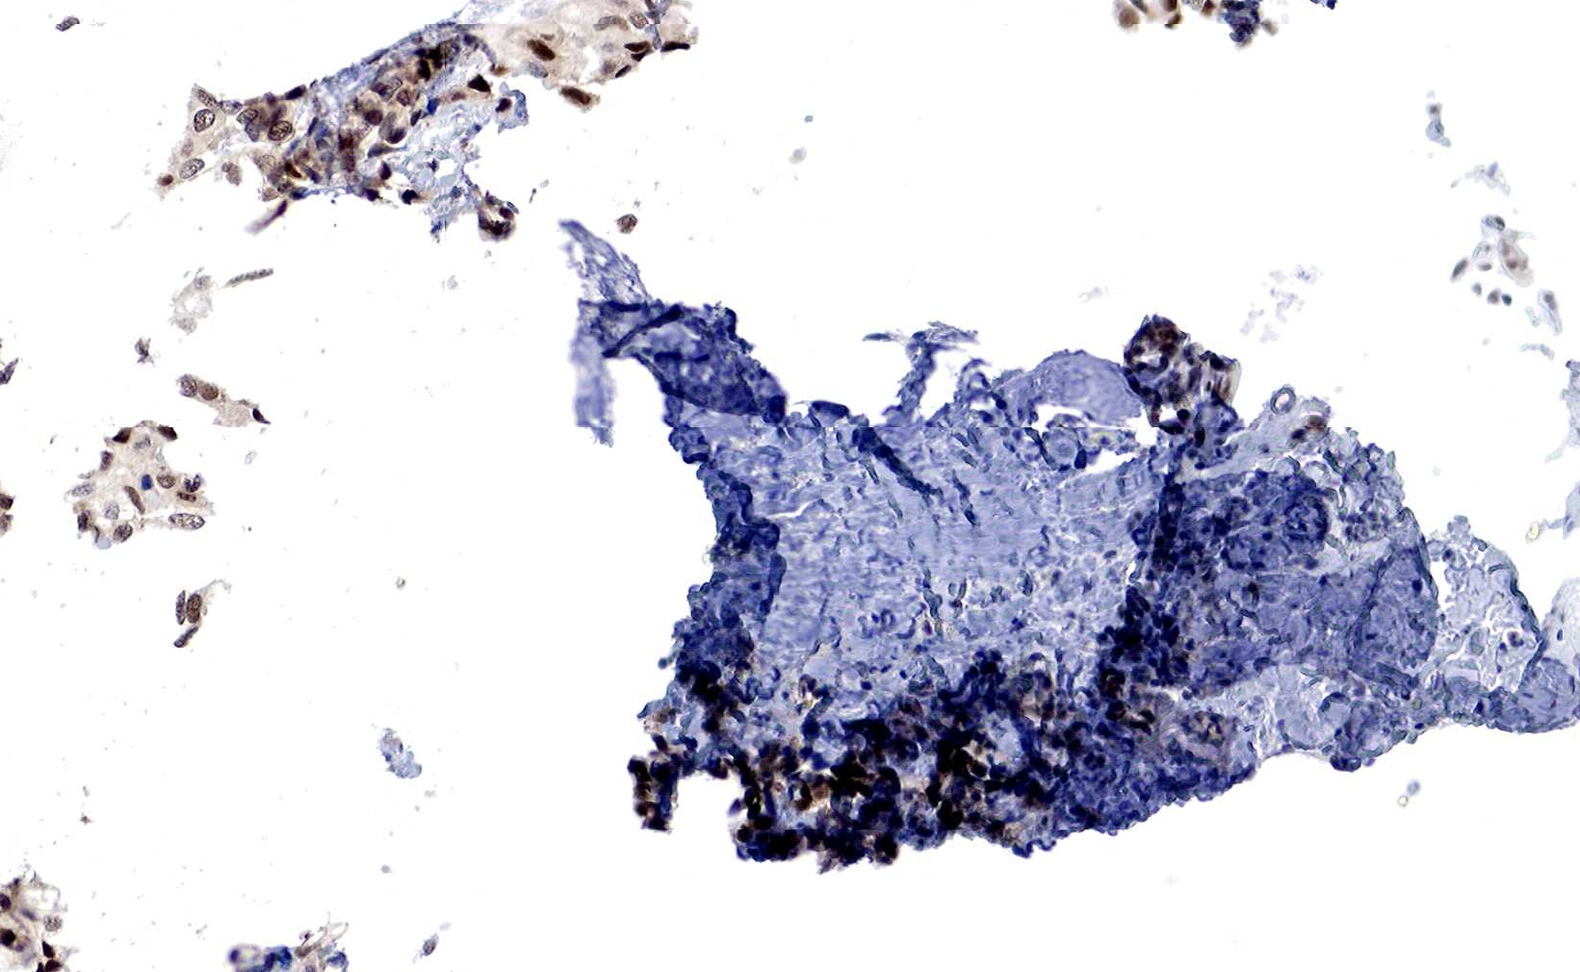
{"staining": {"intensity": "moderate", "quantity": "25%-75%", "location": "cytoplasmic/membranous,nuclear"}, "tissue": "breast cancer", "cell_type": "Tumor cells", "image_type": "cancer", "snomed": [{"axis": "morphology", "description": "Duct carcinoma"}, {"axis": "topography", "description": "Breast"}], "caption": "Immunohistochemical staining of breast intraductal carcinoma reveals medium levels of moderate cytoplasmic/membranous and nuclear protein expression in about 25%-75% of tumor cells.", "gene": "PABIR2", "patient": {"sex": "female", "age": 68}}